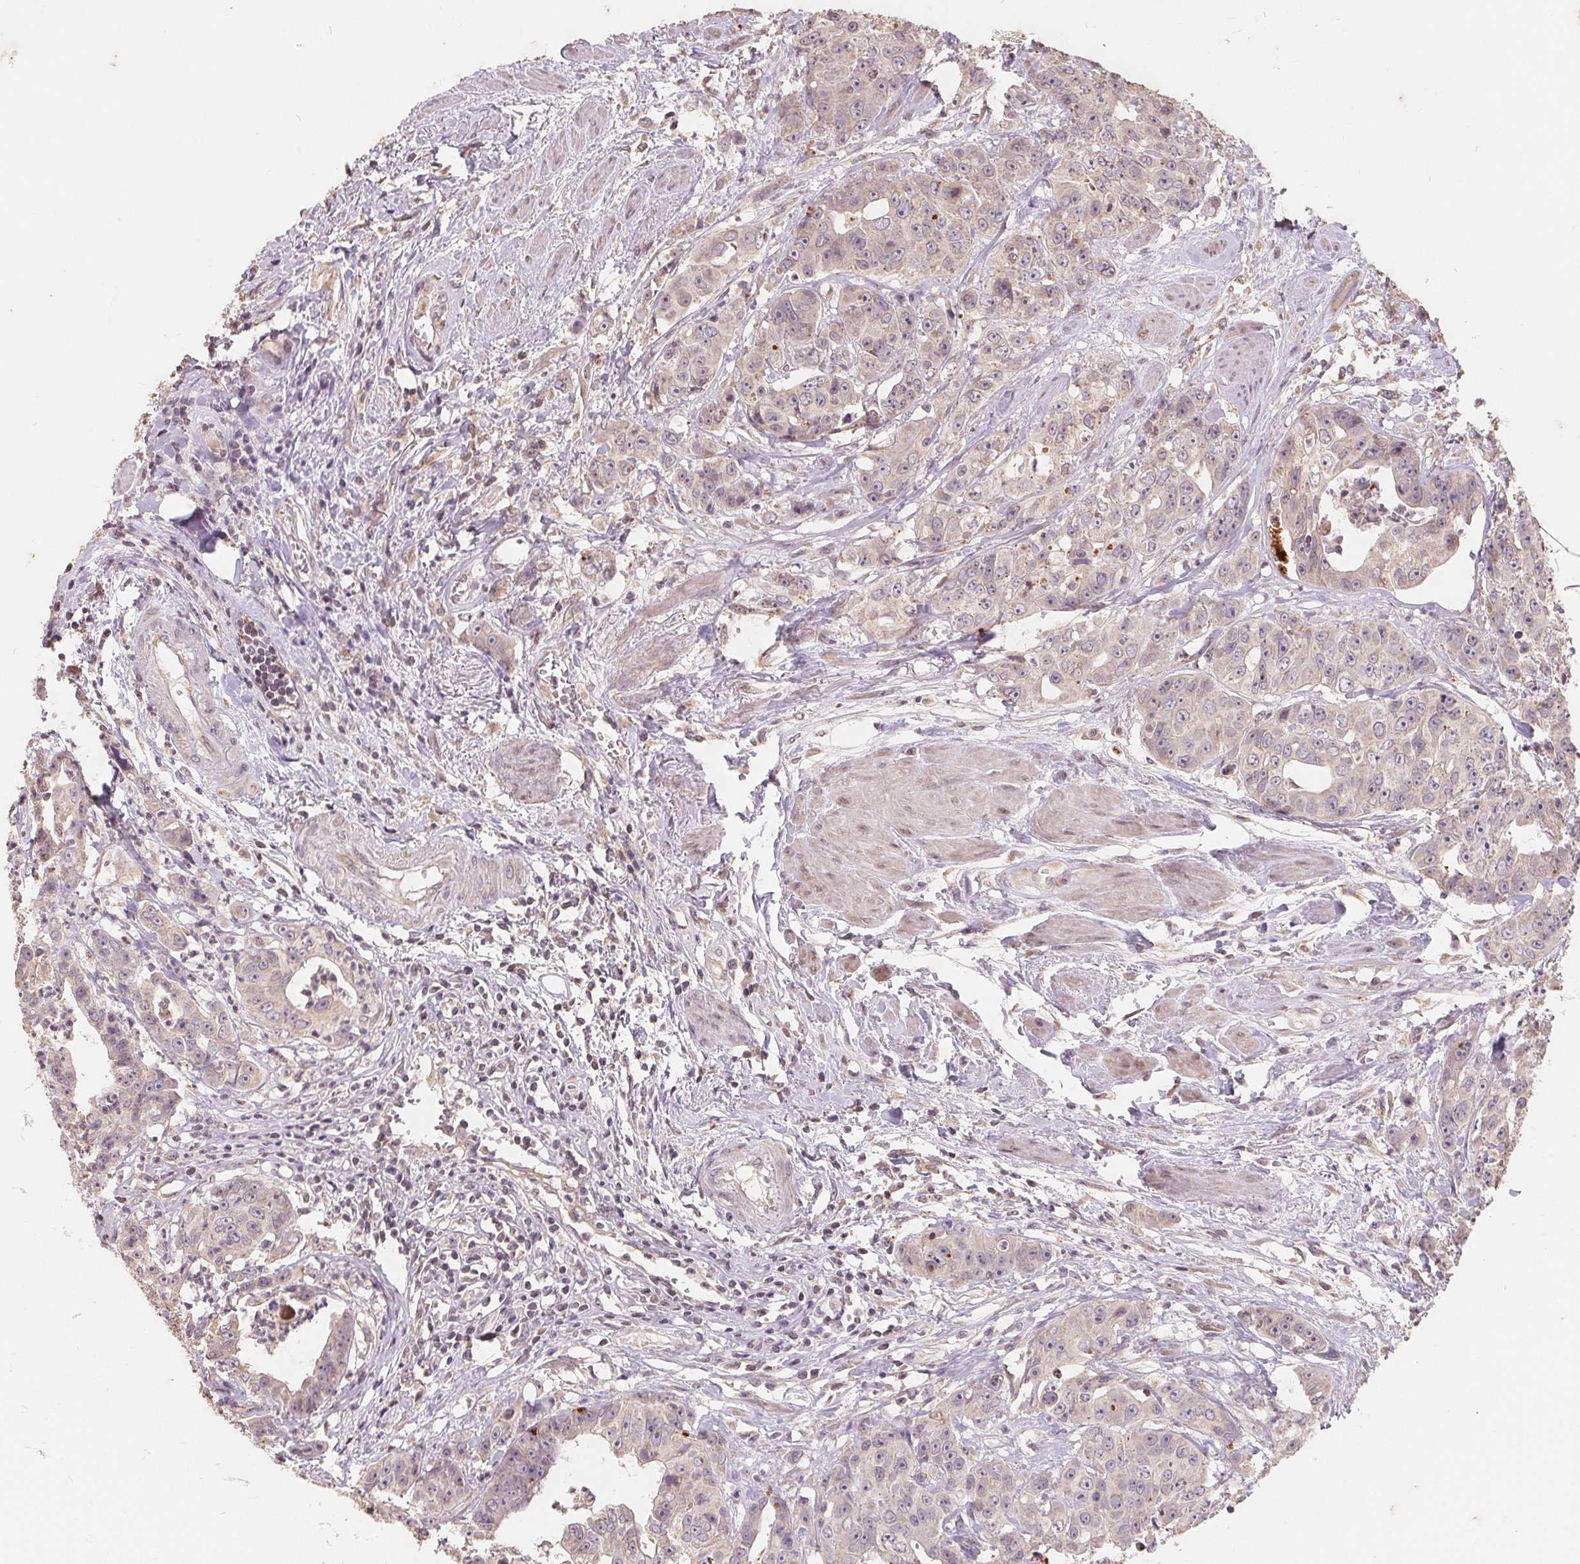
{"staining": {"intensity": "weak", "quantity": "25%-75%", "location": "nuclear"}, "tissue": "colorectal cancer", "cell_type": "Tumor cells", "image_type": "cancer", "snomed": [{"axis": "morphology", "description": "Adenocarcinoma, NOS"}, {"axis": "topography", "description": "Rectum"}], "caption": "Immunohistochemistry of colorectal adenocarcinoma reveals low levels of weak nuclear expression in approximately 25%-75% of tumor cells.", "gene": "CDIPT", "patient": {"sex": "female", "age": 62}}